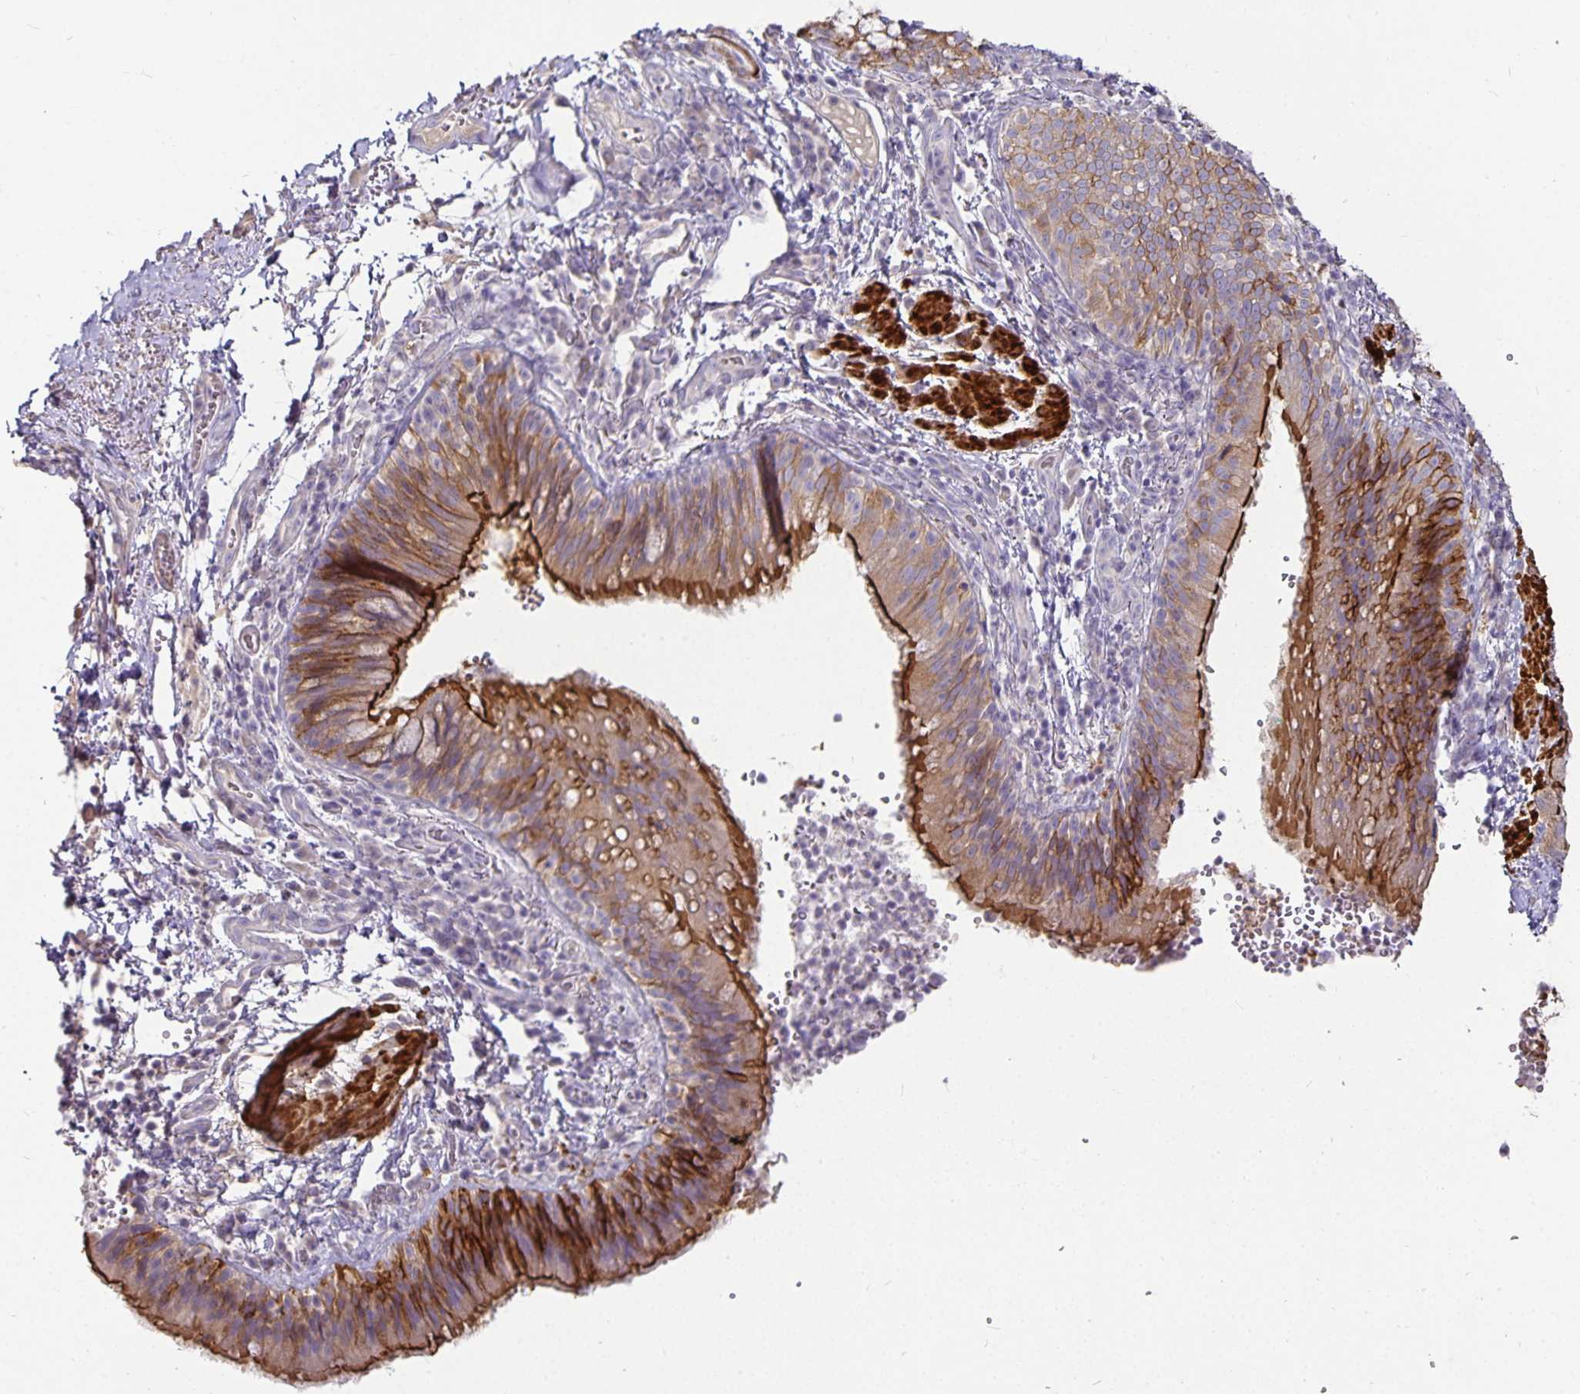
{"staining": {"intensity": "moderate", "quantity": "25%-75%", "location": "cytoplasmic/membranous"}, "tissue": "bronchus", "cell_type": "Respiratory epithelial cells", "image_type": "normal", "snomed": [{"axis": "morphology", "description": "Normal tissue, NOS"}, {"axis": "topography", "description": "Lymph node"}, {"axis": "topography", "description": "Bronchus"}], "caption": "Respiratory epithelial cells show medium levels of moderate cytoplasmic/membranous positivity in approximately 25%-75% of cells in unremarkable human bronchus. The protein is shown in brown color, while the nuclei are stained blue.", "gene": "CA12", "patient": {"sex": "male", "age": 56}}